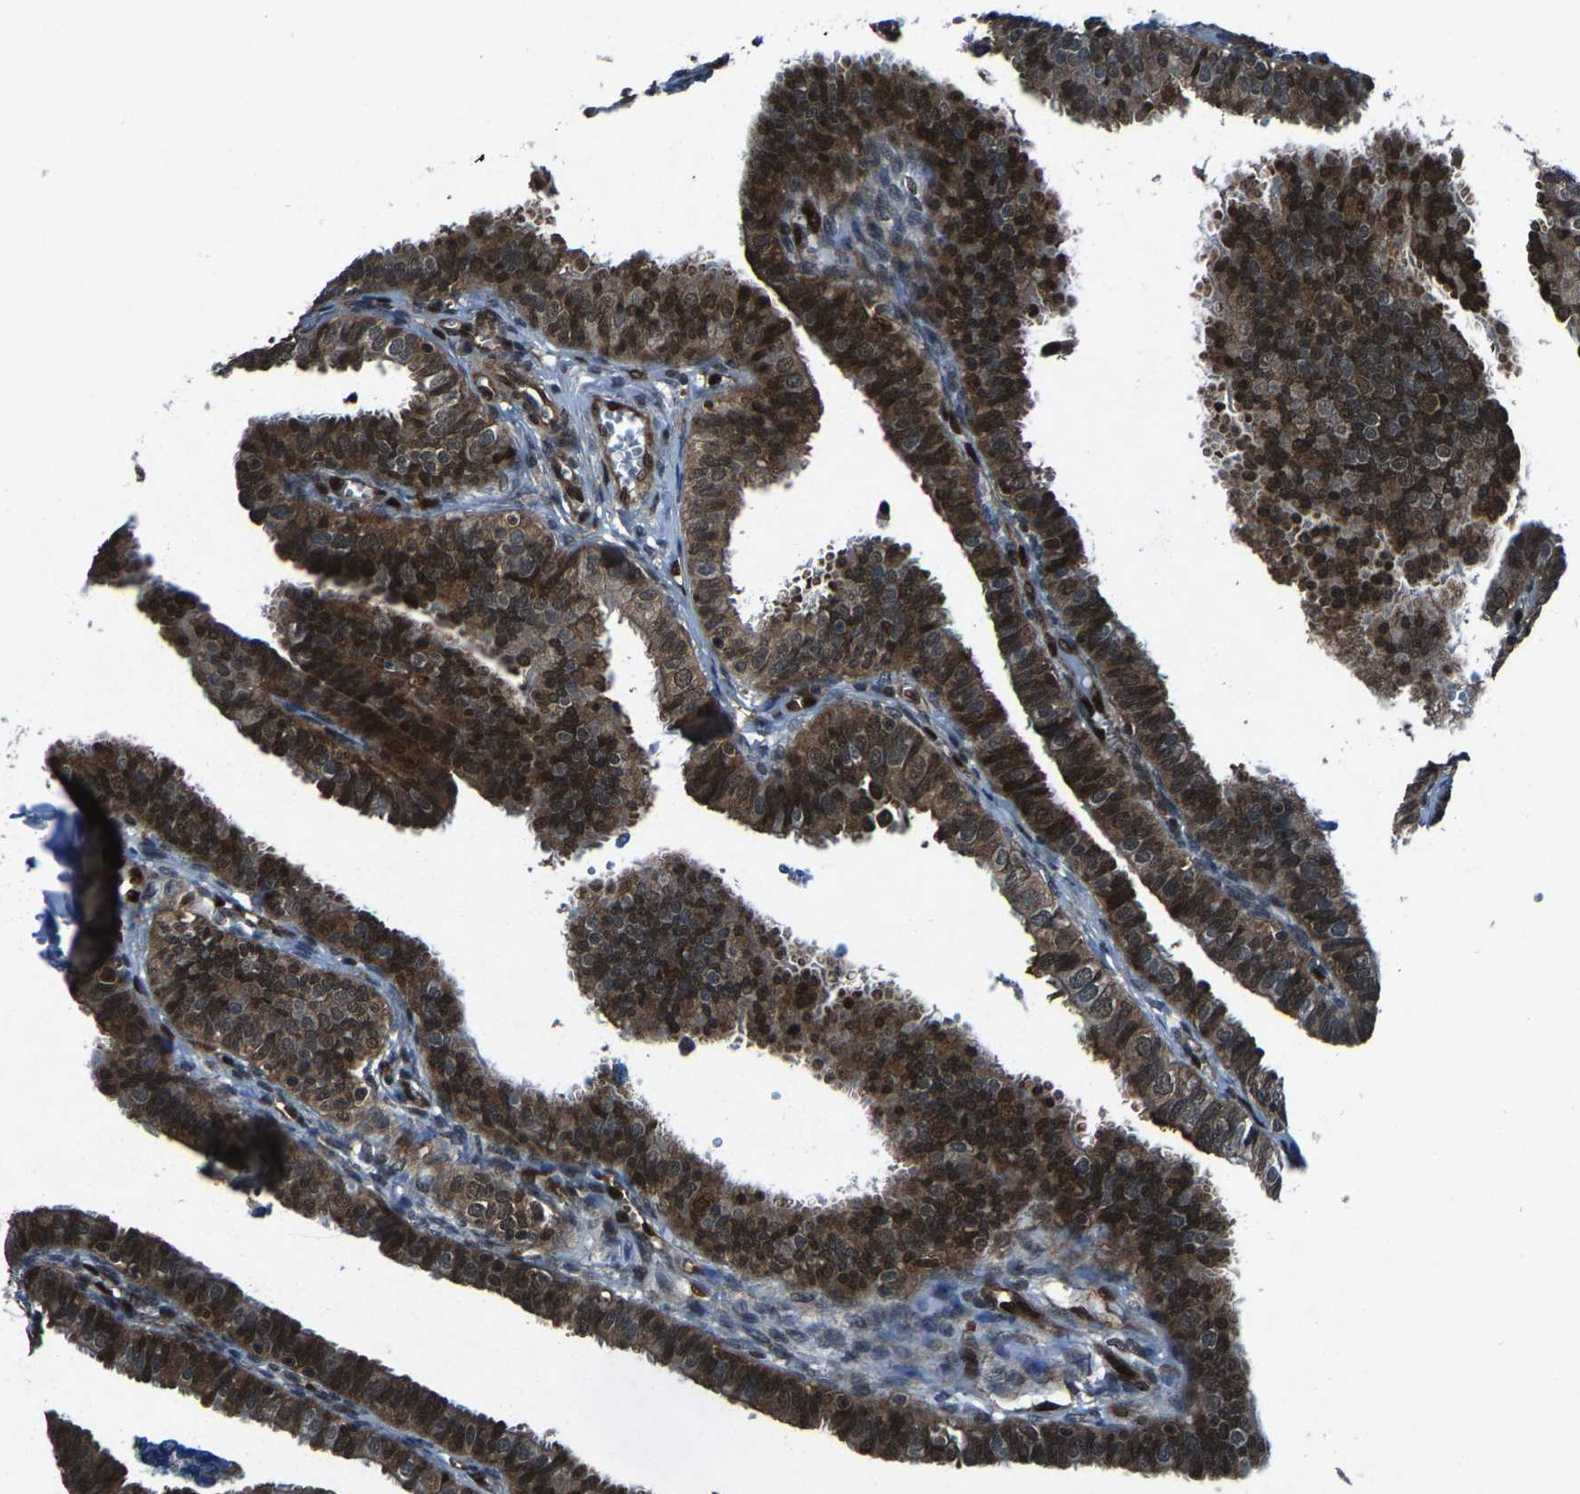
{"staining": {"intensity": "strong", "quantity": ">75%", "location": "cytoplasmic/membranous,nuclear"}, "tissue": "fallopian tube", "cell_type": "Glandular cells", "image_type": "normal", "snomed": [{"axis": "morphology", "description": "Normal tissue, NOS"}, {"axis": "topography", "description": "Fallopian tube"}], "caption": "Immunohistochemistry (IHC) histopathology image of unremarkable fallopian tube stained for a protein (brown), which reveals high levels of strong cytoplasmic/membranous,nuclear expression in approximately >75% of glandular cells.", "gene": "ATXN3", "patient": {"sex": "female", "age": 46}}